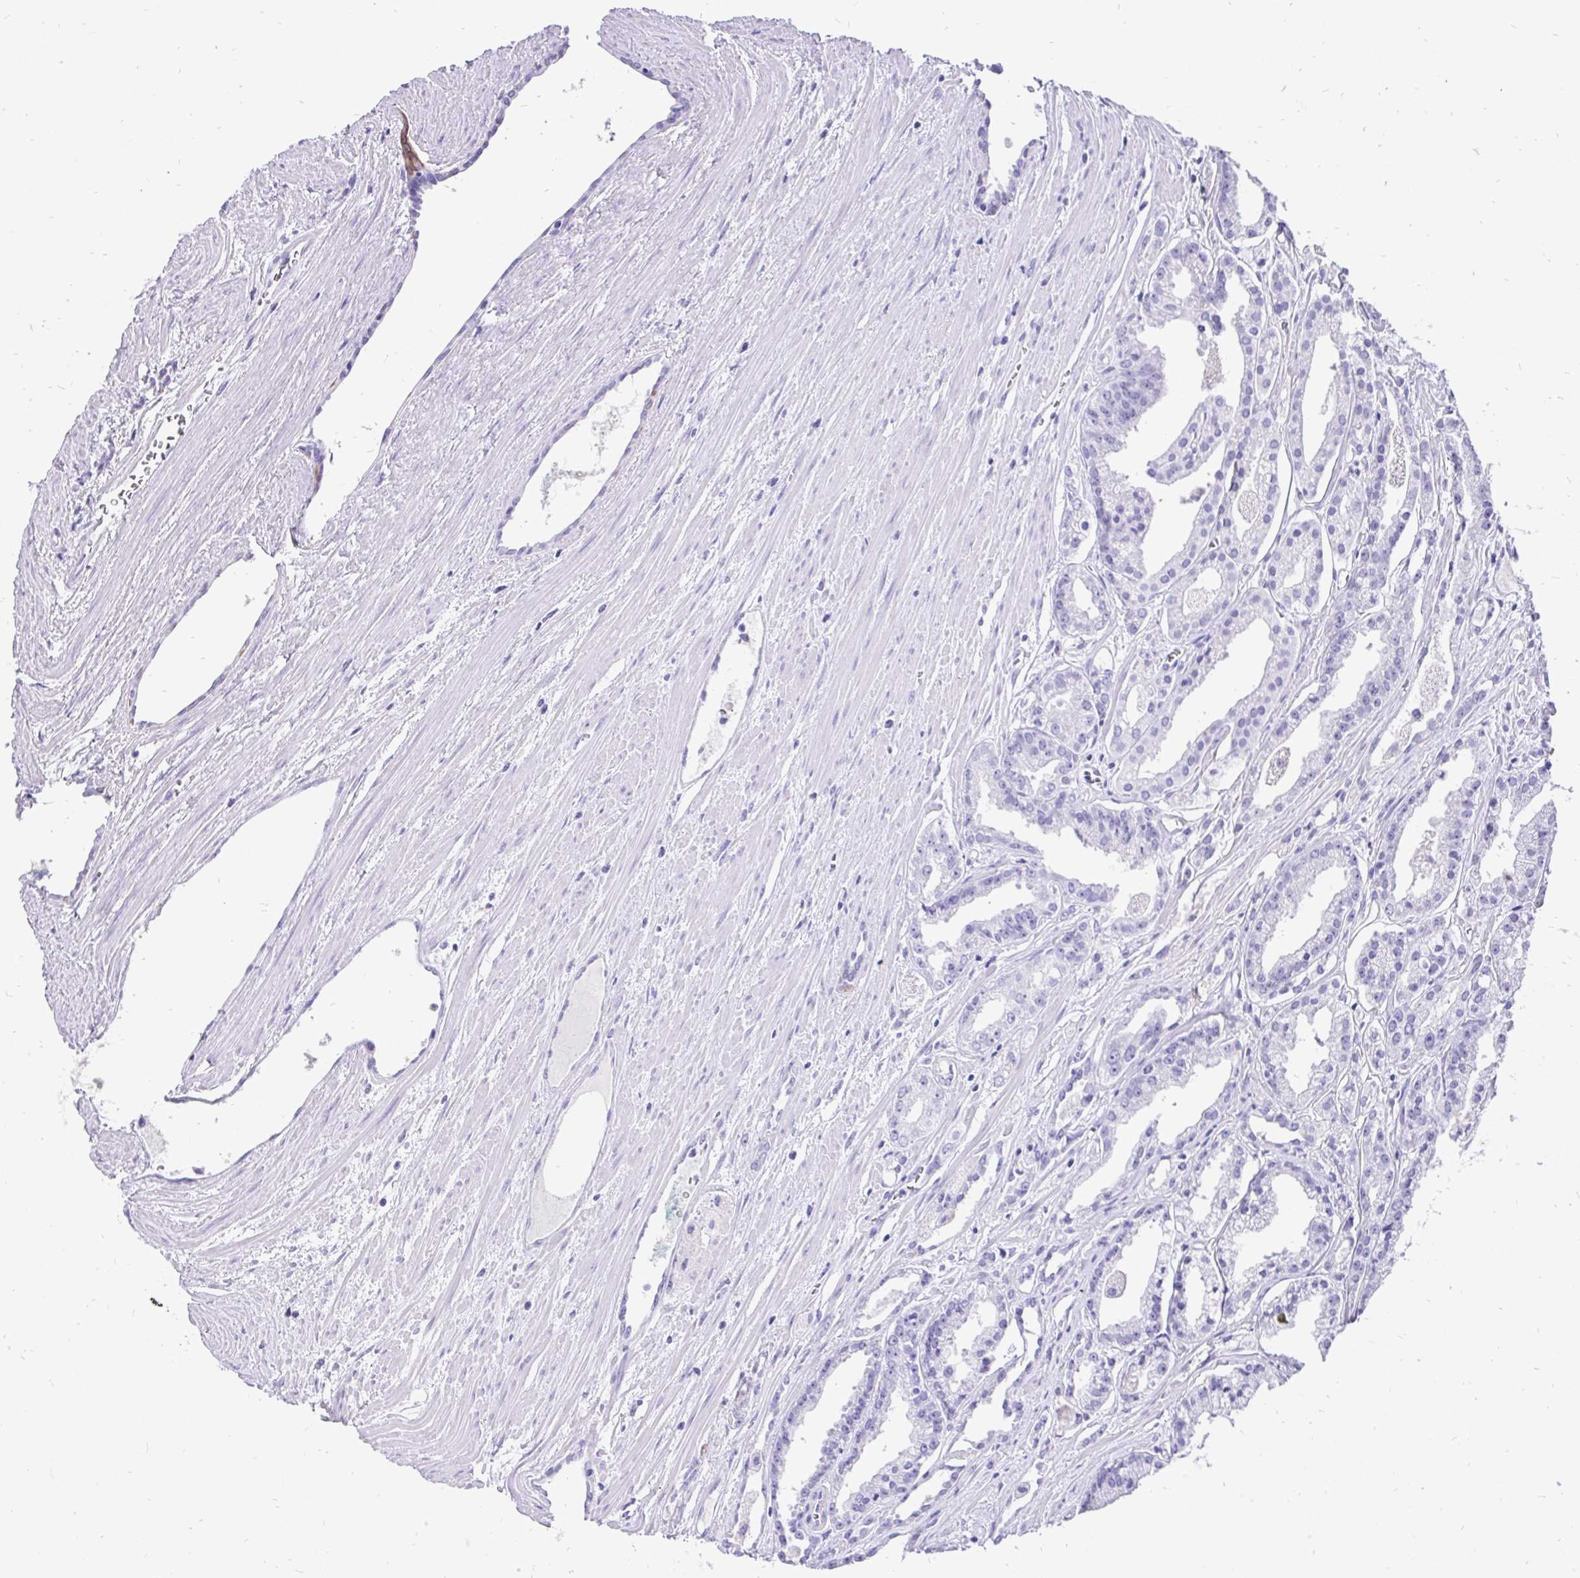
{"staining": {"intensity": "negative", "quantity": "none", "location": "none"}, "tissue": "prostate cancer", "cell_type": "Tumor cells", "image_type": "cancer", "snomed": [{"axis": "morphology", "description": "Adenocarcinoma, High grade"}, {"axis": "topography", "description": "Prostate"}], "caption": "IHC of prostate high-grade adenocarcinoma exhibits no staining in tumor cells.", "gene": "KRT13", "patient": {"sex": "male", "age": 68}}